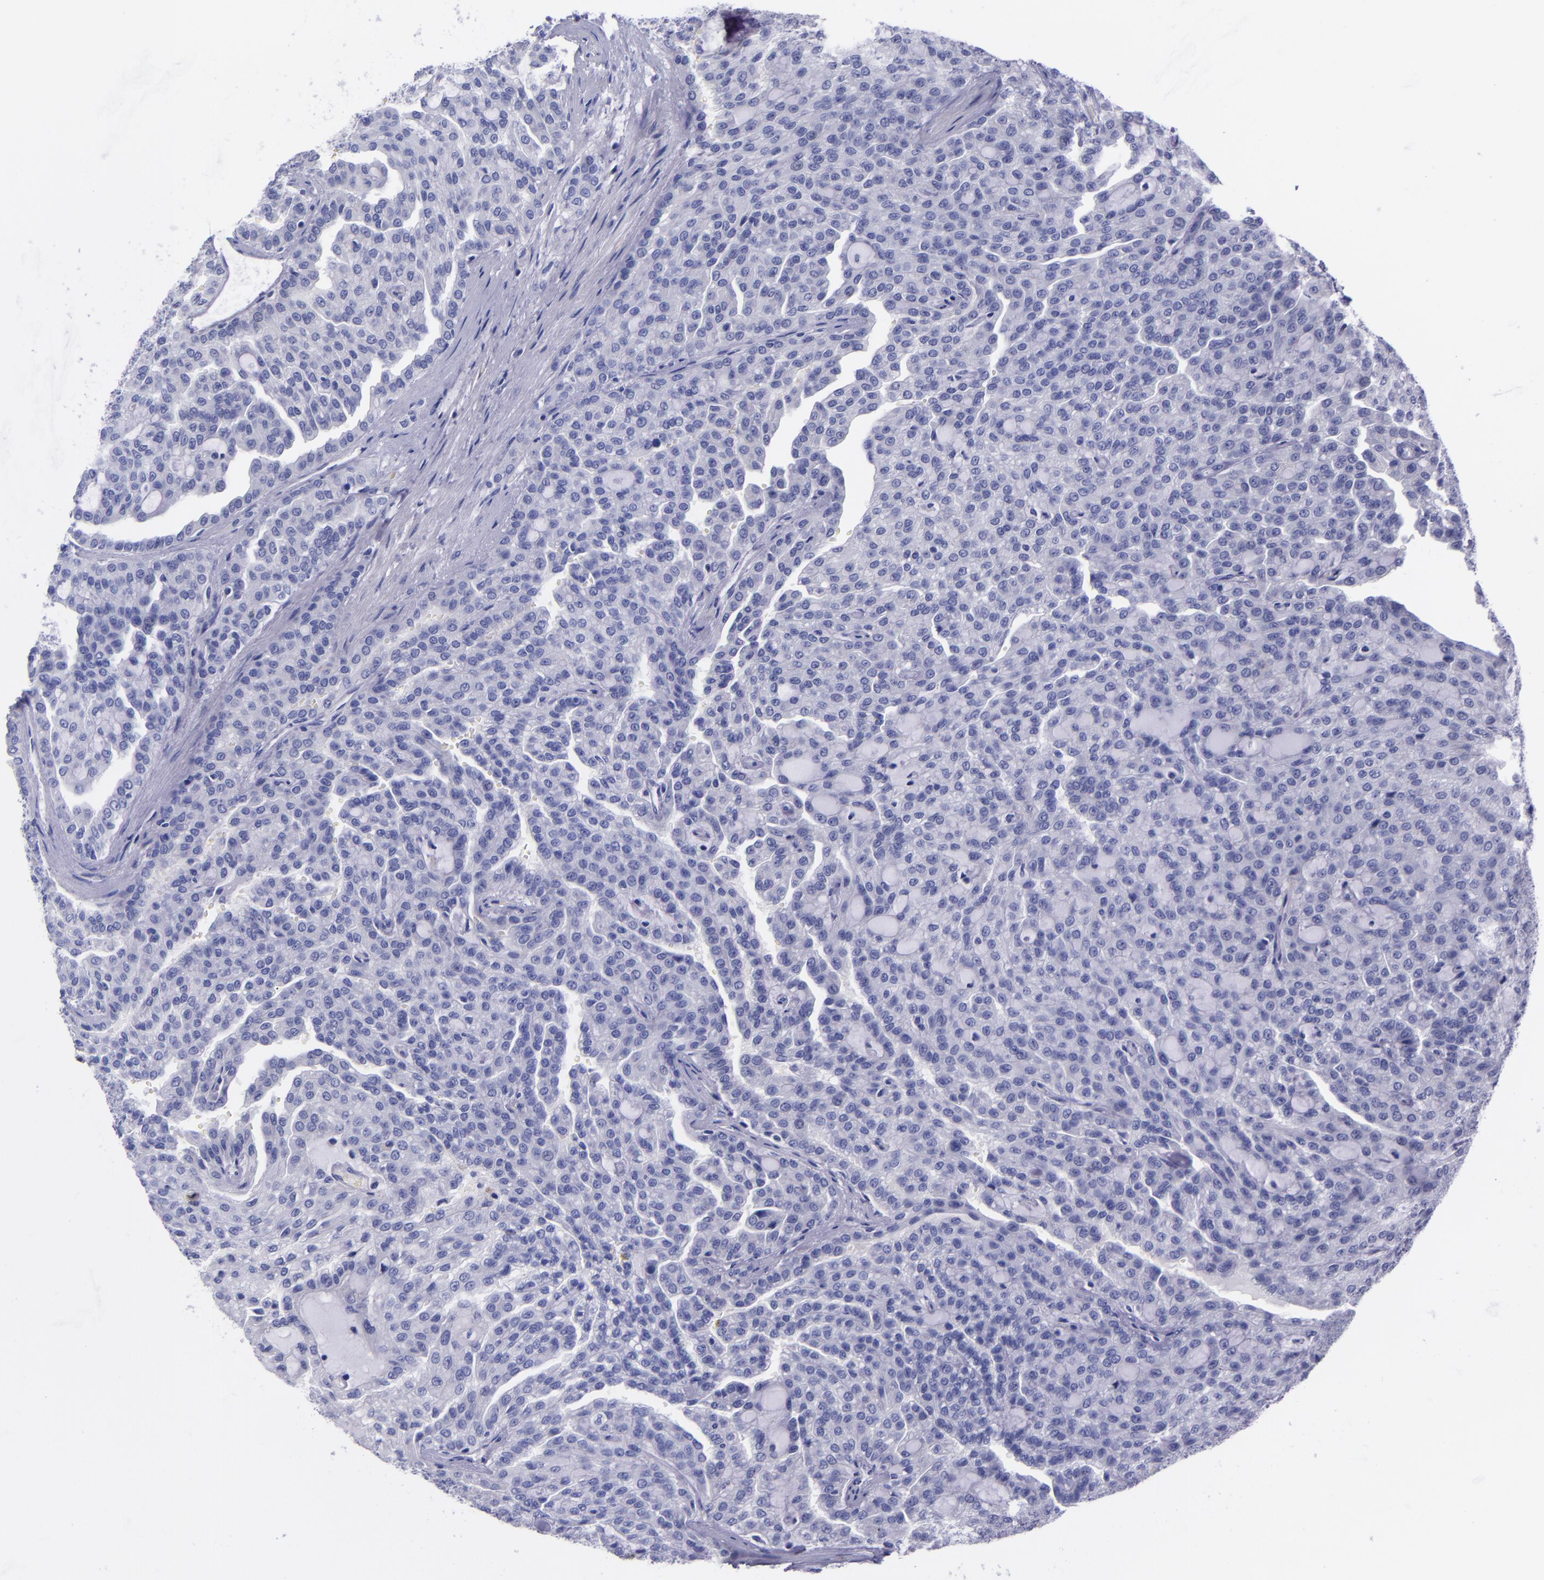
{"staining": {"intensity": "negative", "quantity": "none", "location": "none"}, "tissue": "renal cancer", "cell_type": "Tumor cells", "image_type": "cancer", "snomed": [{"axis": "morphology", "description": "Adenocarcinoma, NOS"}, {"axis": "topography", "description": "Kidney"}], "caption": "Micrograph shows no protein positivity in tumor cells of renal adenocarcinoma tissue.", "gene": "SV2A", "patient": {"sex": "male", "age": 63}}